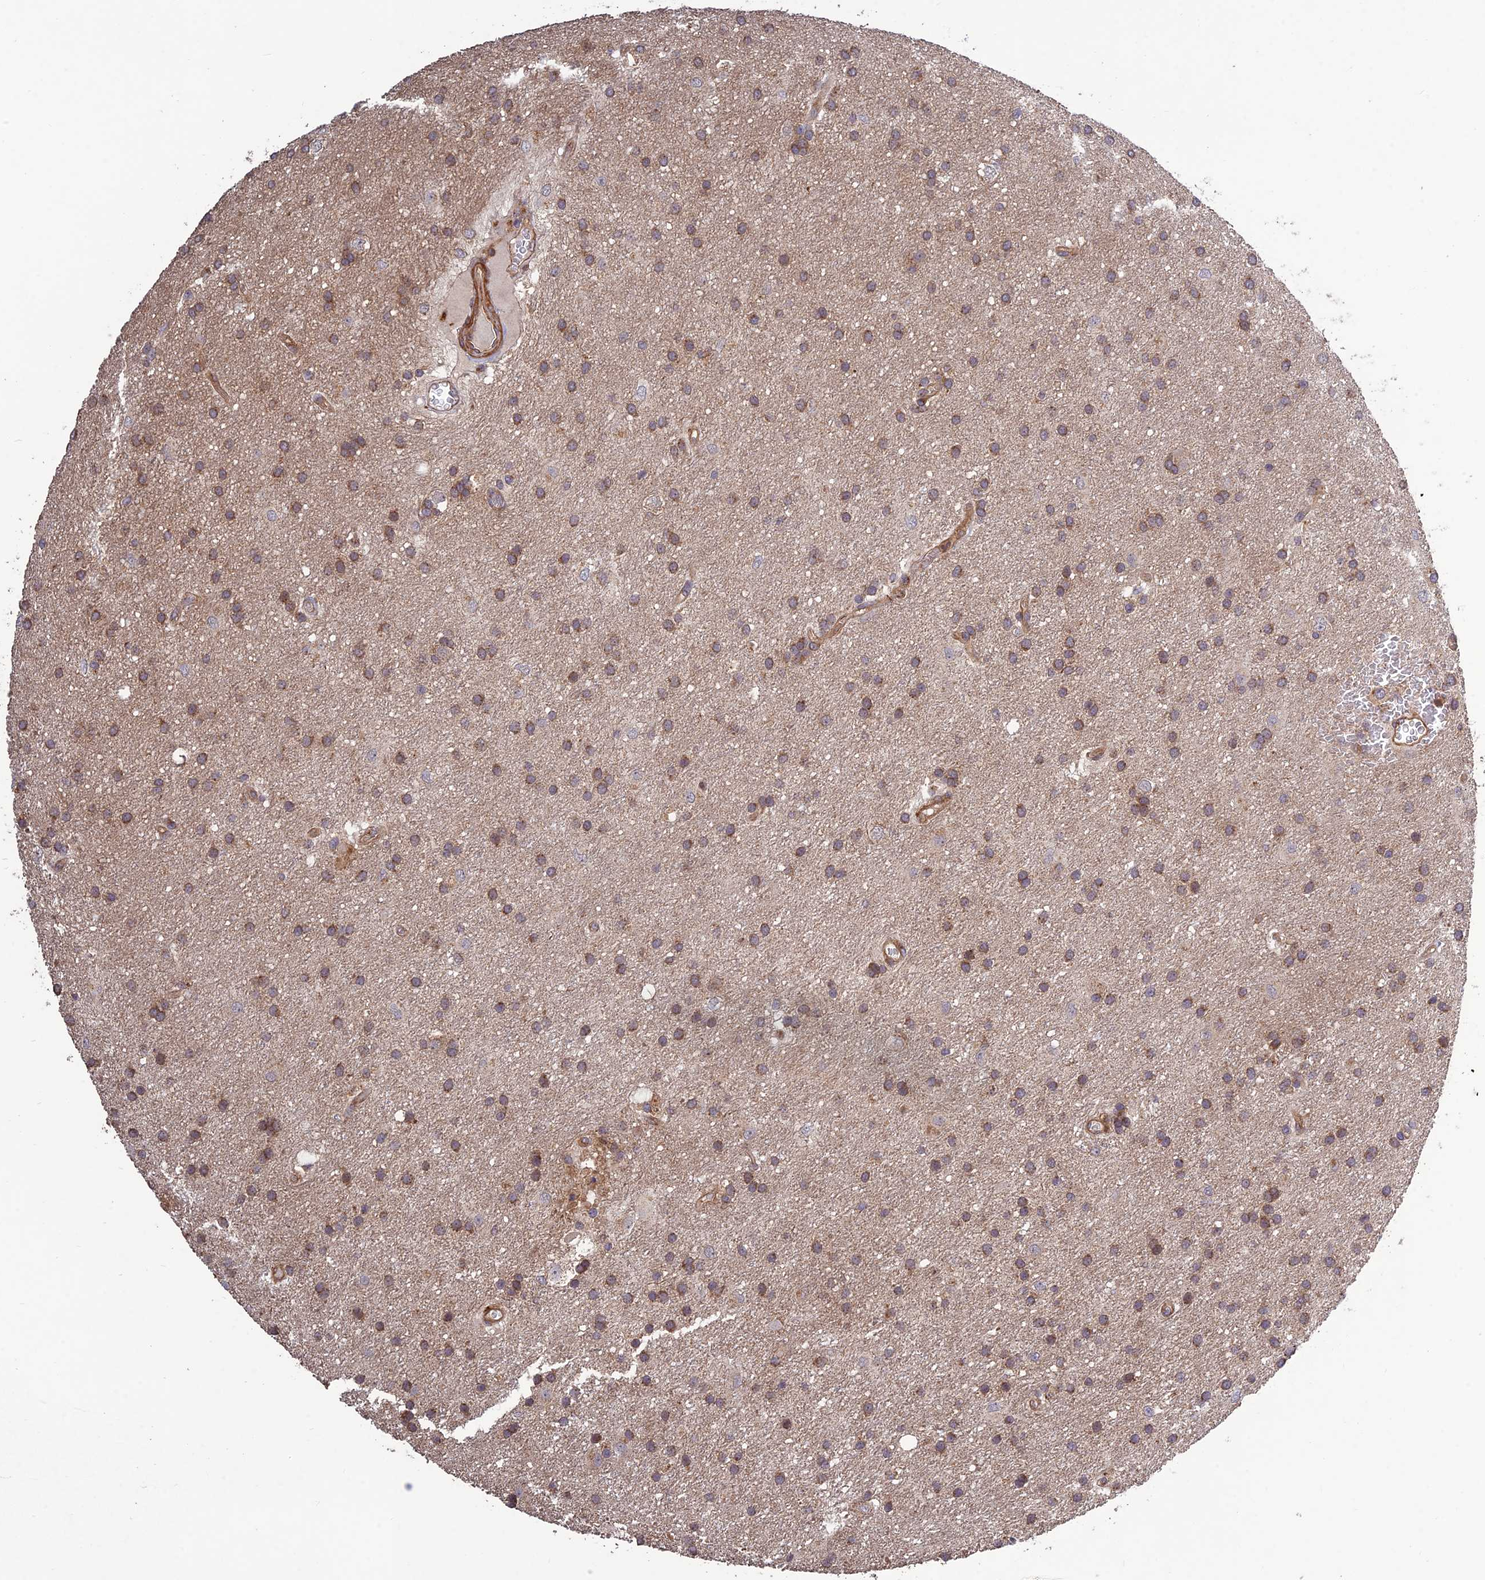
{"staining": {"intensity": "moderate", "quantity": ">75%", "location": "cytoplasmic/membranous"}, "tissue": "glioma", "cell_type": "Tumor cells", "image_type": "cancer", "snomed": [{"axis": "morphology", "description": "Glioma, malignant, Low grade"}, {"axis": "topography", "description": "Brain"}], "caption": "Immunohistochemistry (IHC) micrograph of neoplastic tissue: human glioma stained using immunohistochemistry displays medium levels of moderate protein expression localized specifically in the cytoplasmic/membranous of tumor cells, appearing as a cytoplasmic/membranous brown color.", "gene": "TMEM131L", "patient": {"sex": "male", "age": 66}}